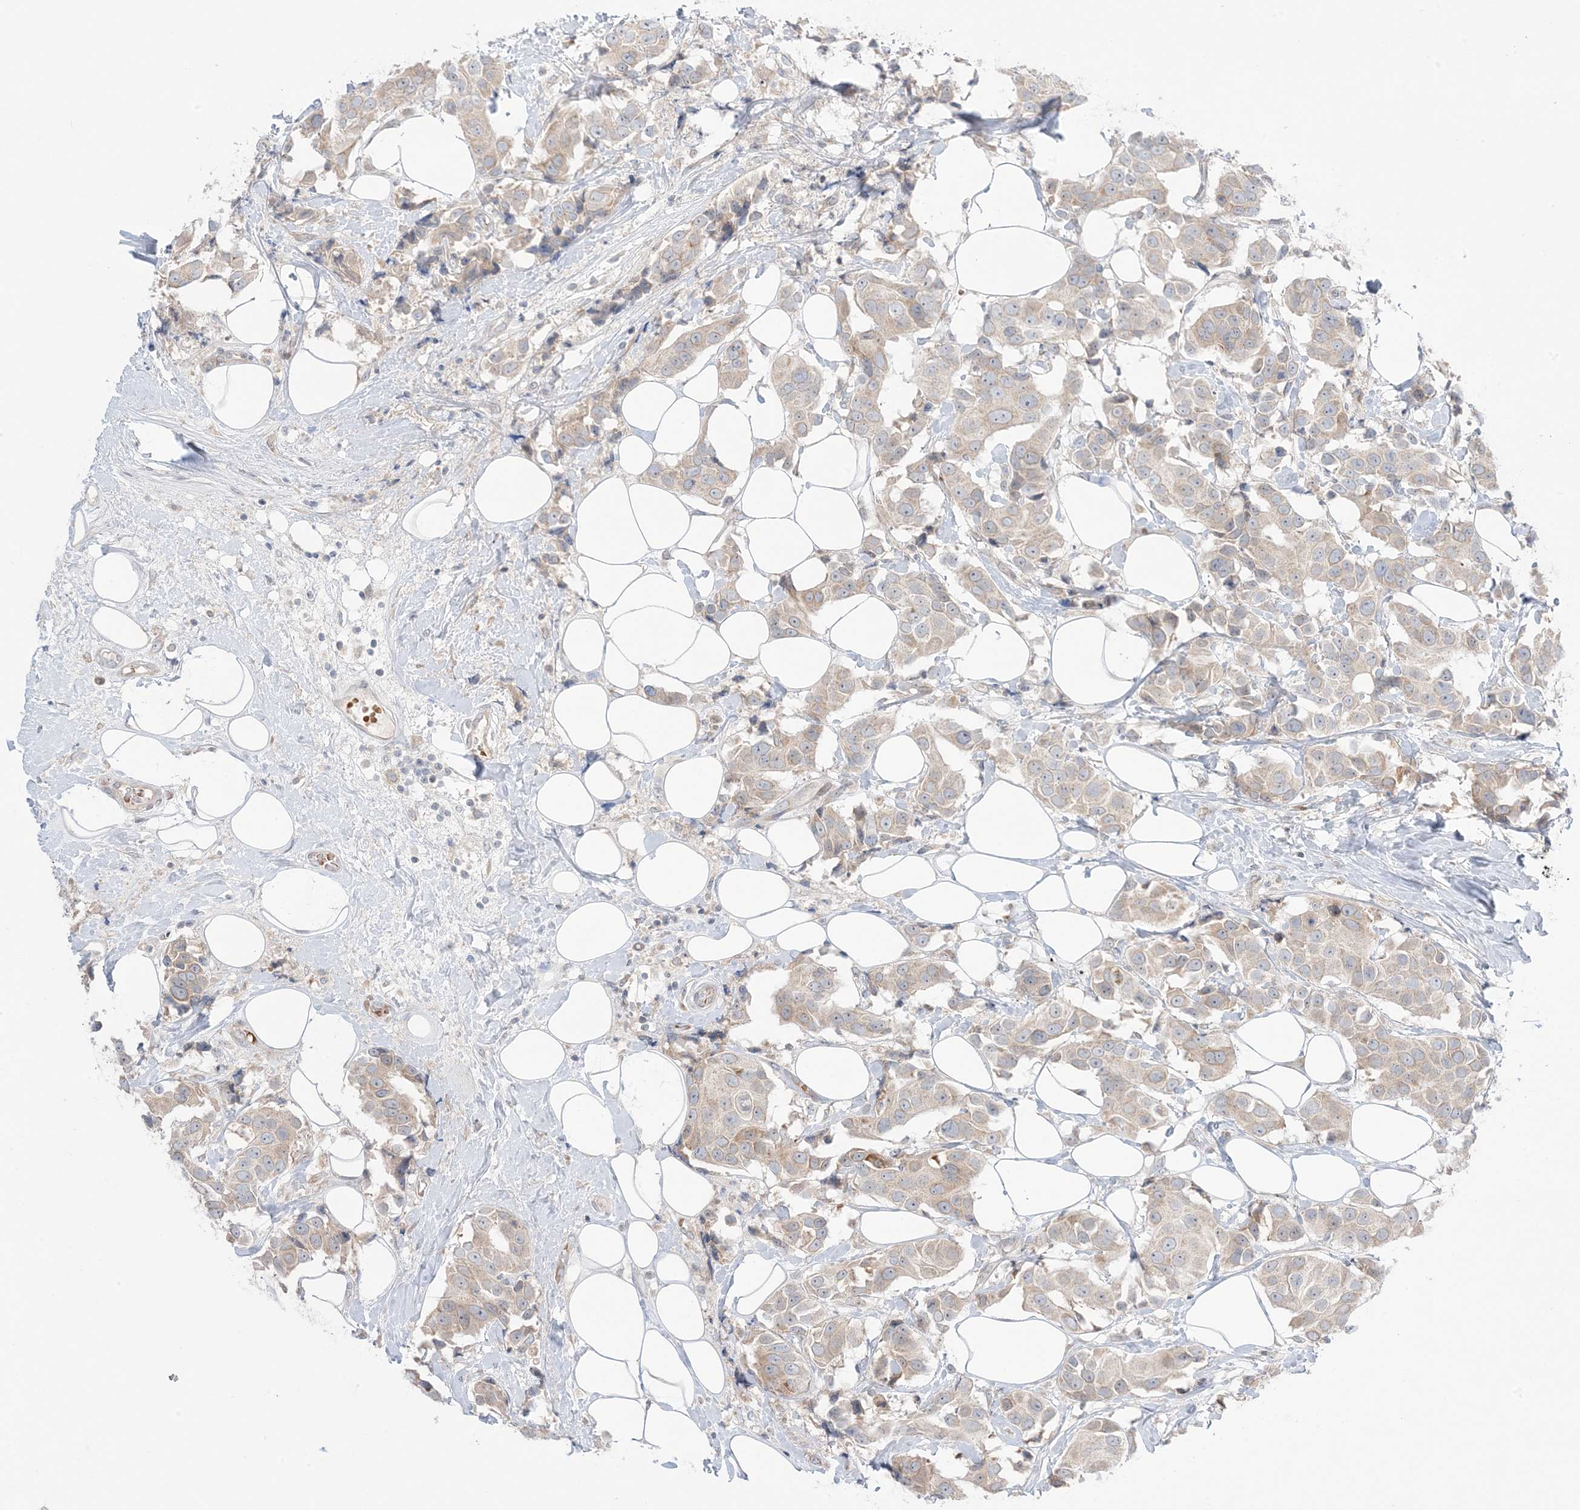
{"staining": {"intensity": "weak", "quantity": "<25%", "location": "cytoplasmic/membranous"}, "tissue": "breast cancer", "cell_type": "Tumor cells", "image_type": "cancer", "snomed": [{"axis": "morphology", "description": "Normal tissue, NOS"}, {"axis": "morphology", "description": "Duct carcinoma"}, {"axis": "topography", "description": "Breast"}], "caption": "Breast invasive ductal carcinoma was stained to show a protein in brown. There is no significant staining in tumor cells. (Immunohistochemistry (ihc), brightfield microscopy, high magnification).", "gene": "MMGT1", "patient": {"sex": "female", "age": 39}}